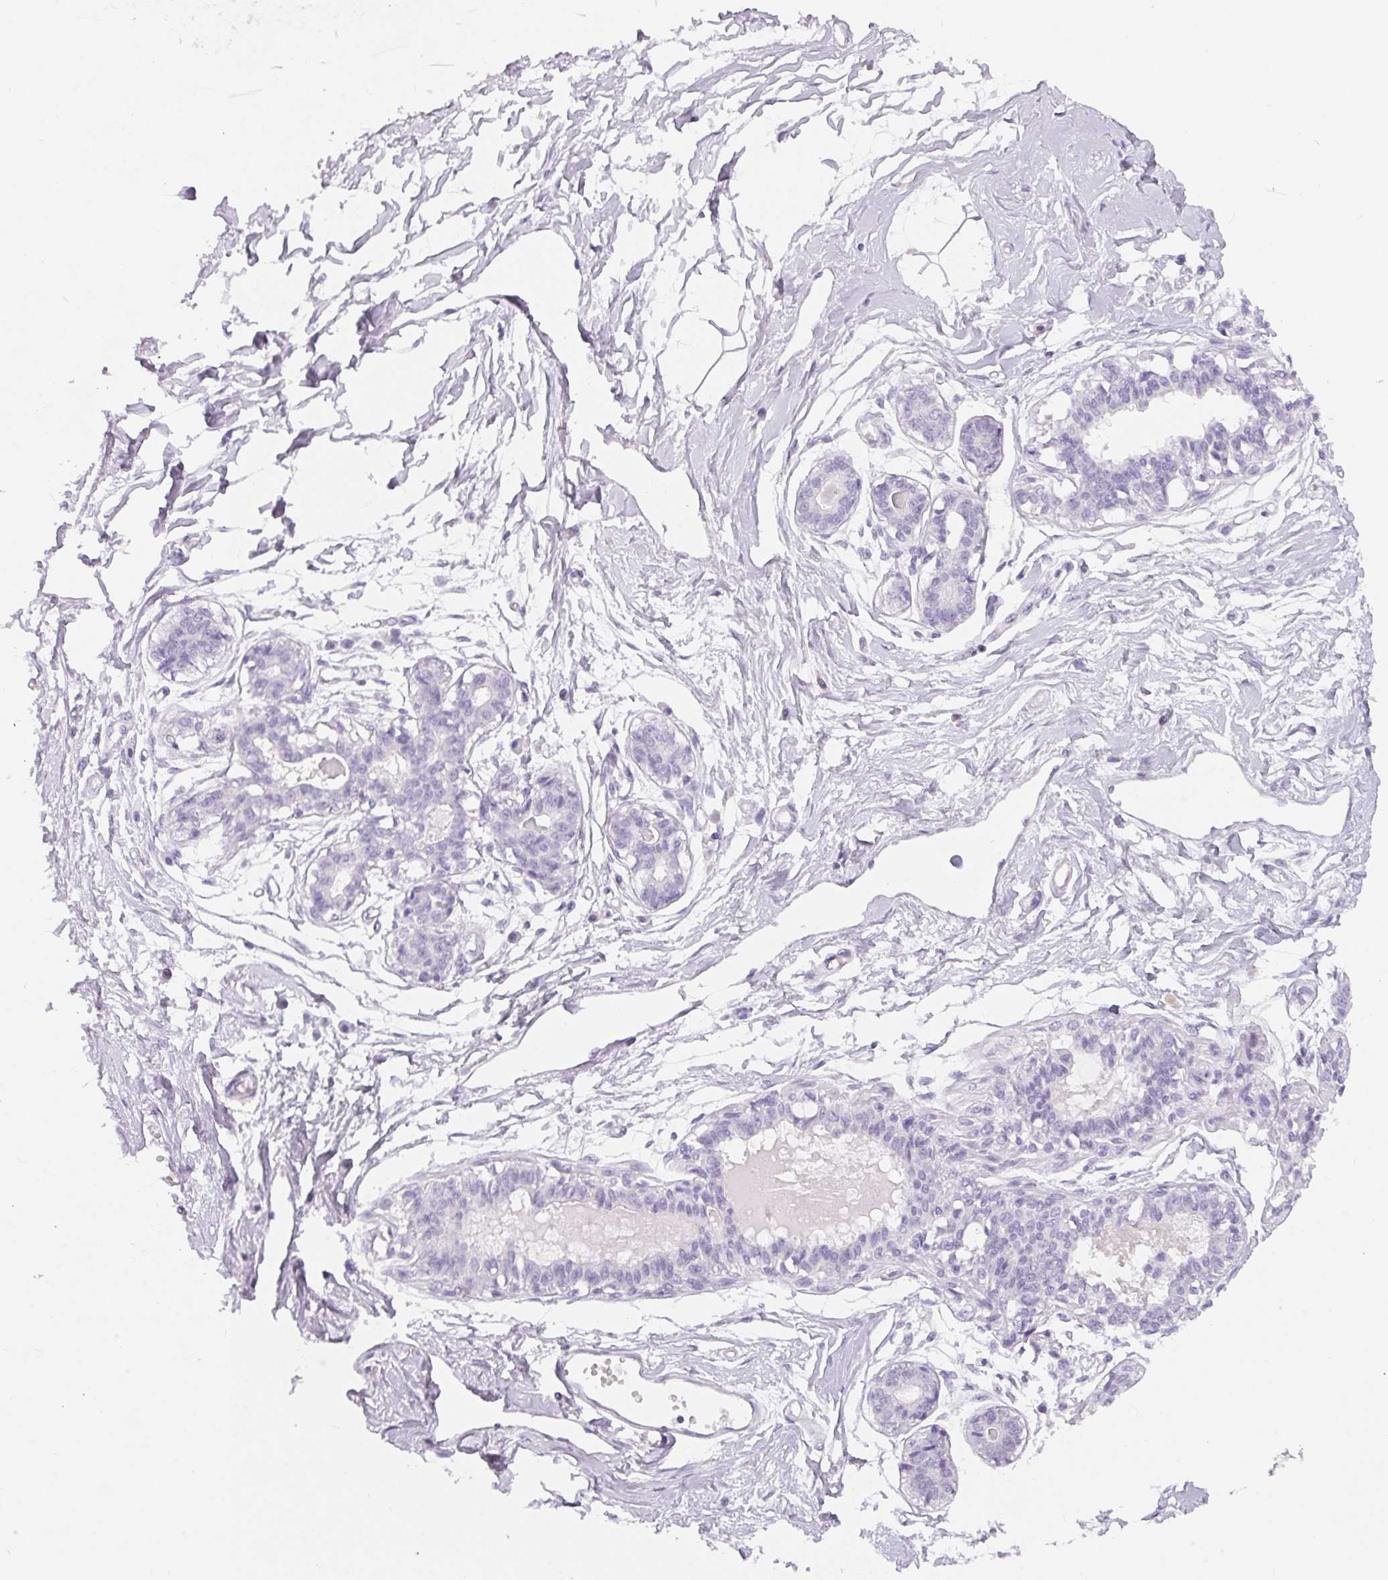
{"staining": {"intensity": "negative", "quantity": "none", "location": "none"}, "tissue": "breast", "cell_type": "Adipocytes", "image_type": "normal", "snomed": [{"axis": "morphology", "description": "Normal tissue, NOS"}, {"axis": "topography", "description": "Breast"}], "caption": "An image of breast stained for a protein demonstrates no brown staining in adipocytes. Brightfield microscopy of IHC stained with DAB (brown) and hematoxylin (blue), captured at high magnification.", "gene": "SPACA5B", "patient": {"sex": "female", "age": 45}}